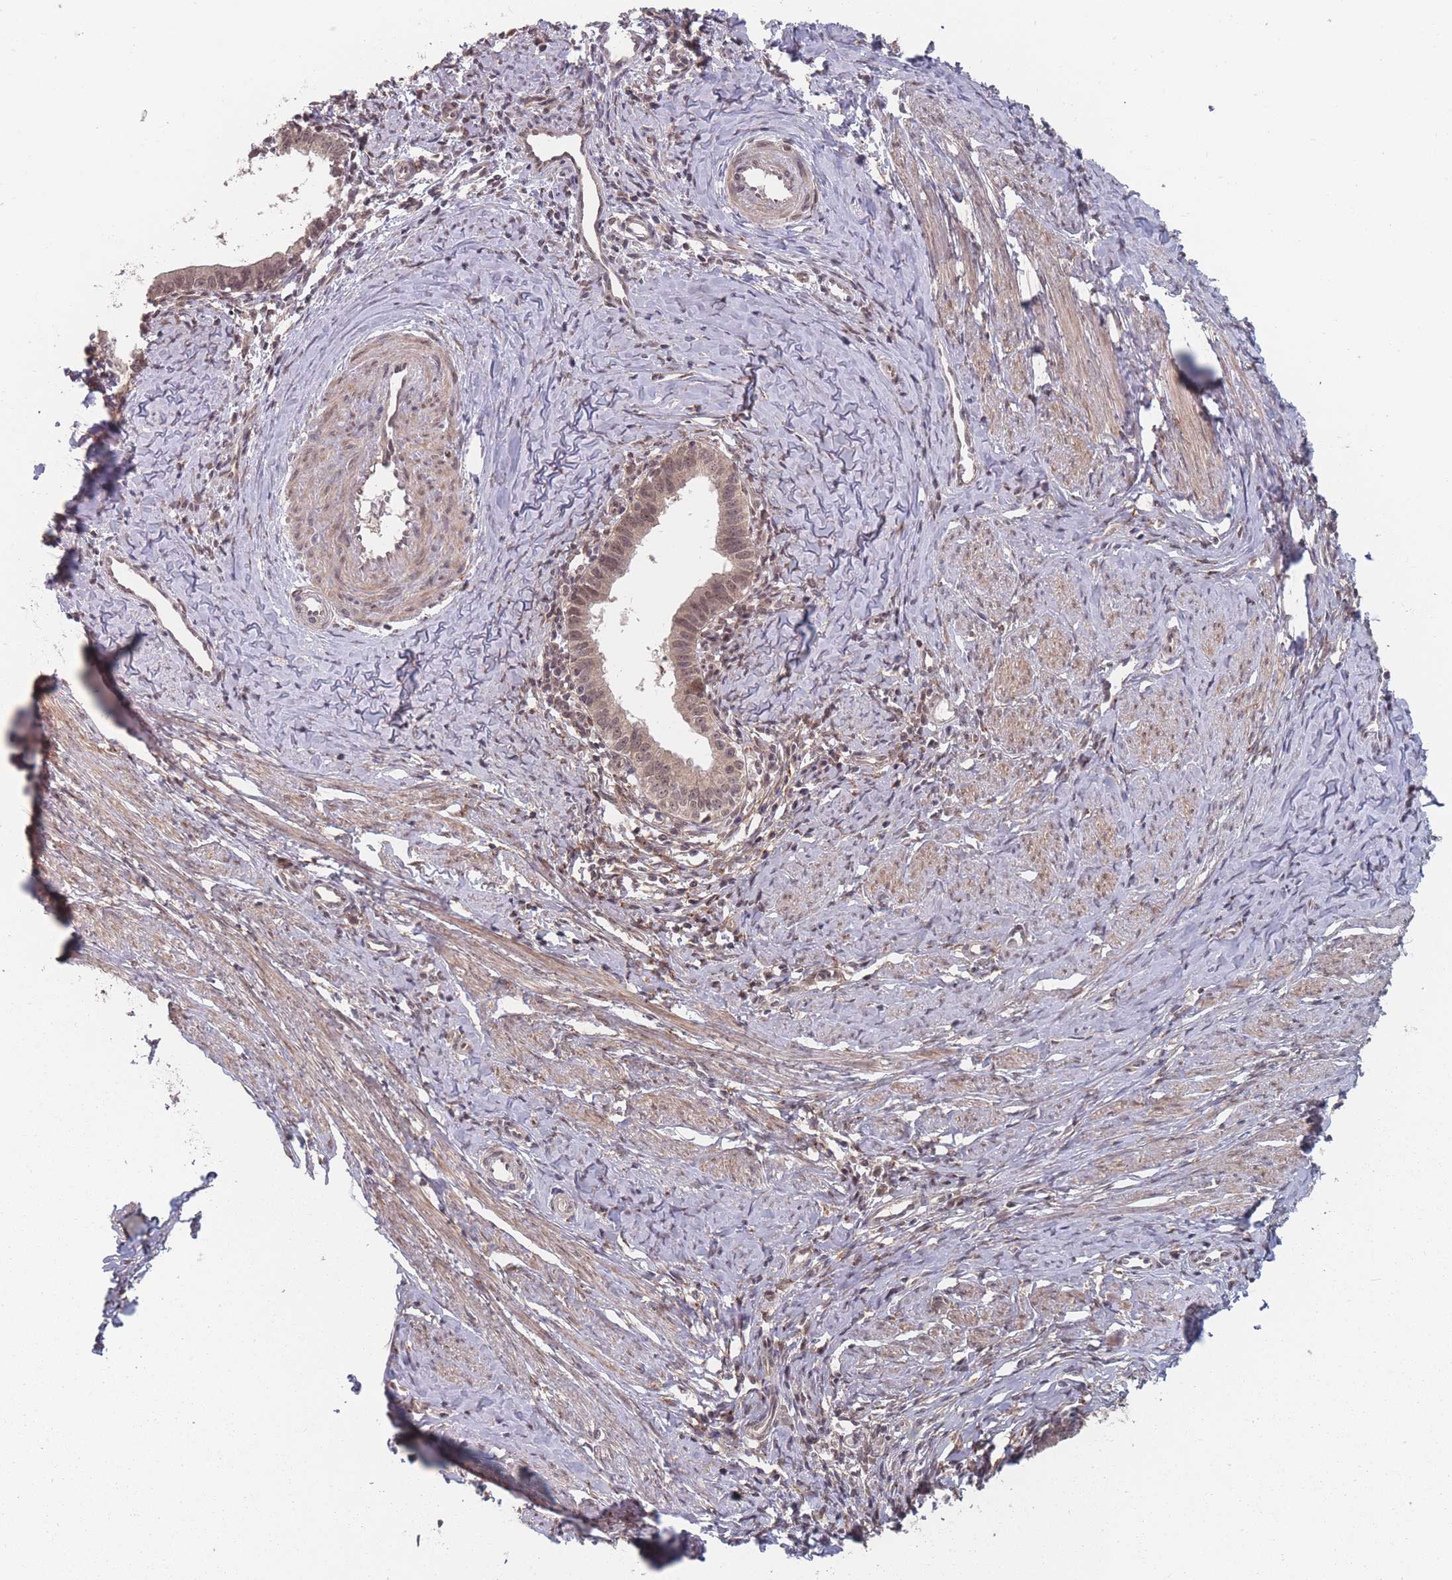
{"staining": {"intensity": "moderate", "quantity": ">75%", "location": "nuclear"}, "tissue": "cervical cancer", "cell_type": "Tumor cells", "image_type": "cancer", "snomed": [{"axis": "morphology", "description": "Adenocarcinoma, NOS"}, {"axis": "topography", "description": "Cervix"}], "caption": "Immunohistochemistry (DAB (3,3'-diaminobenzidine)) staining of adenocarcinoma (cervical) reveals moderate nuclear protein positivity in about >75% of tumor cells.", "gene": "CNTRL", "patient": {"sex": "female", "age": 36}}